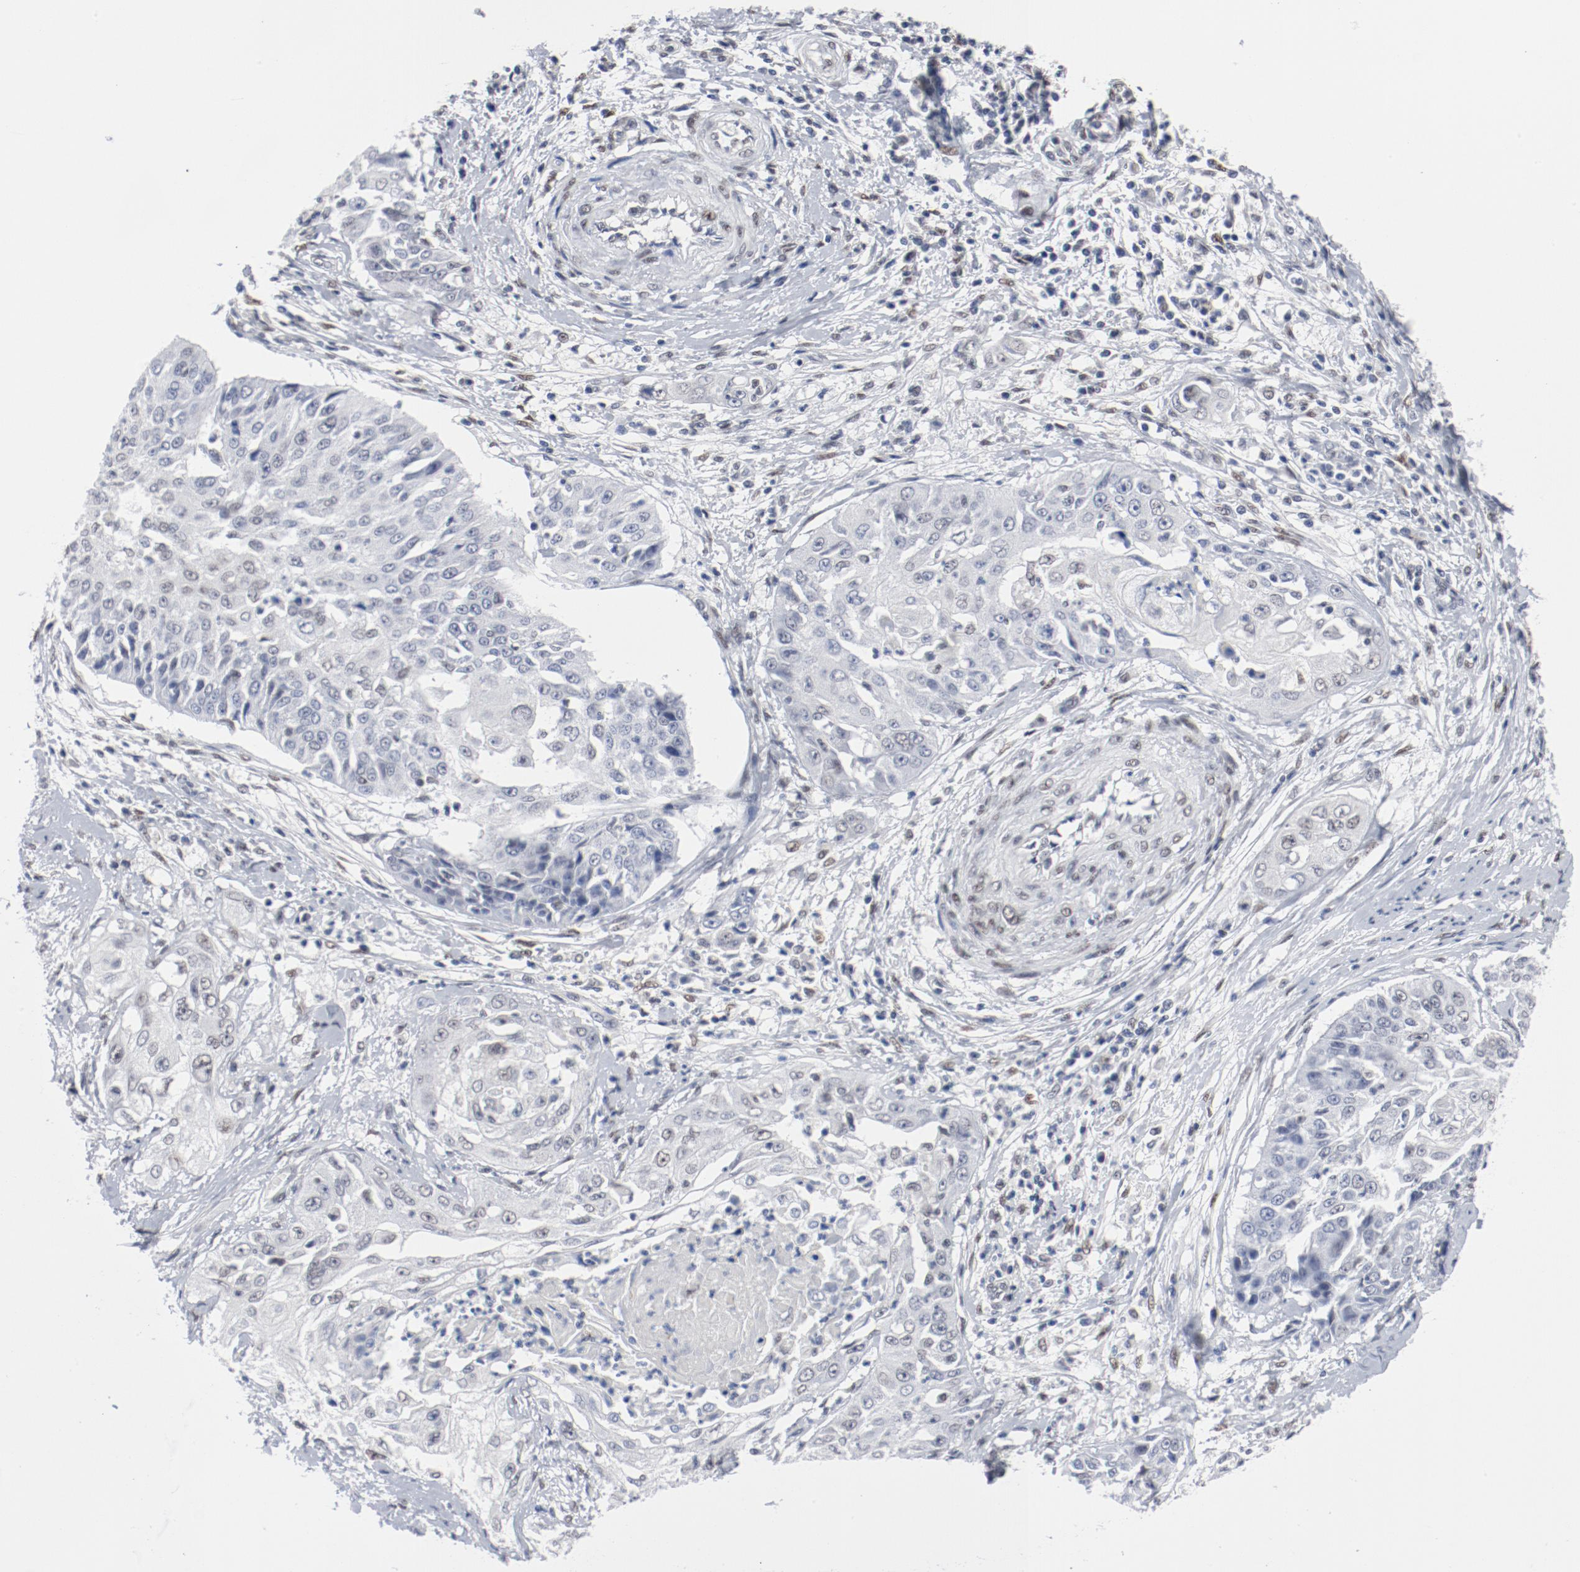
{"staining": {"intensity": "negative", "quantity": "none", "location": "none"}, "tissue": "cervical cancer", "cell_type": "Tumor cells", "image_type": "cancer", "snomed": [{"axis": "morphology", "description": "Squamous cell carcinoma, NOS"}, {"axis": "topography", "description": "Cervix"}], "caption": "This is an IHC histopathology image of cervical squamous cell carcinoma. There is no expression in tumor cells.", "gene": "ARNT", "patient": {"sex": "female", "age": 64}}